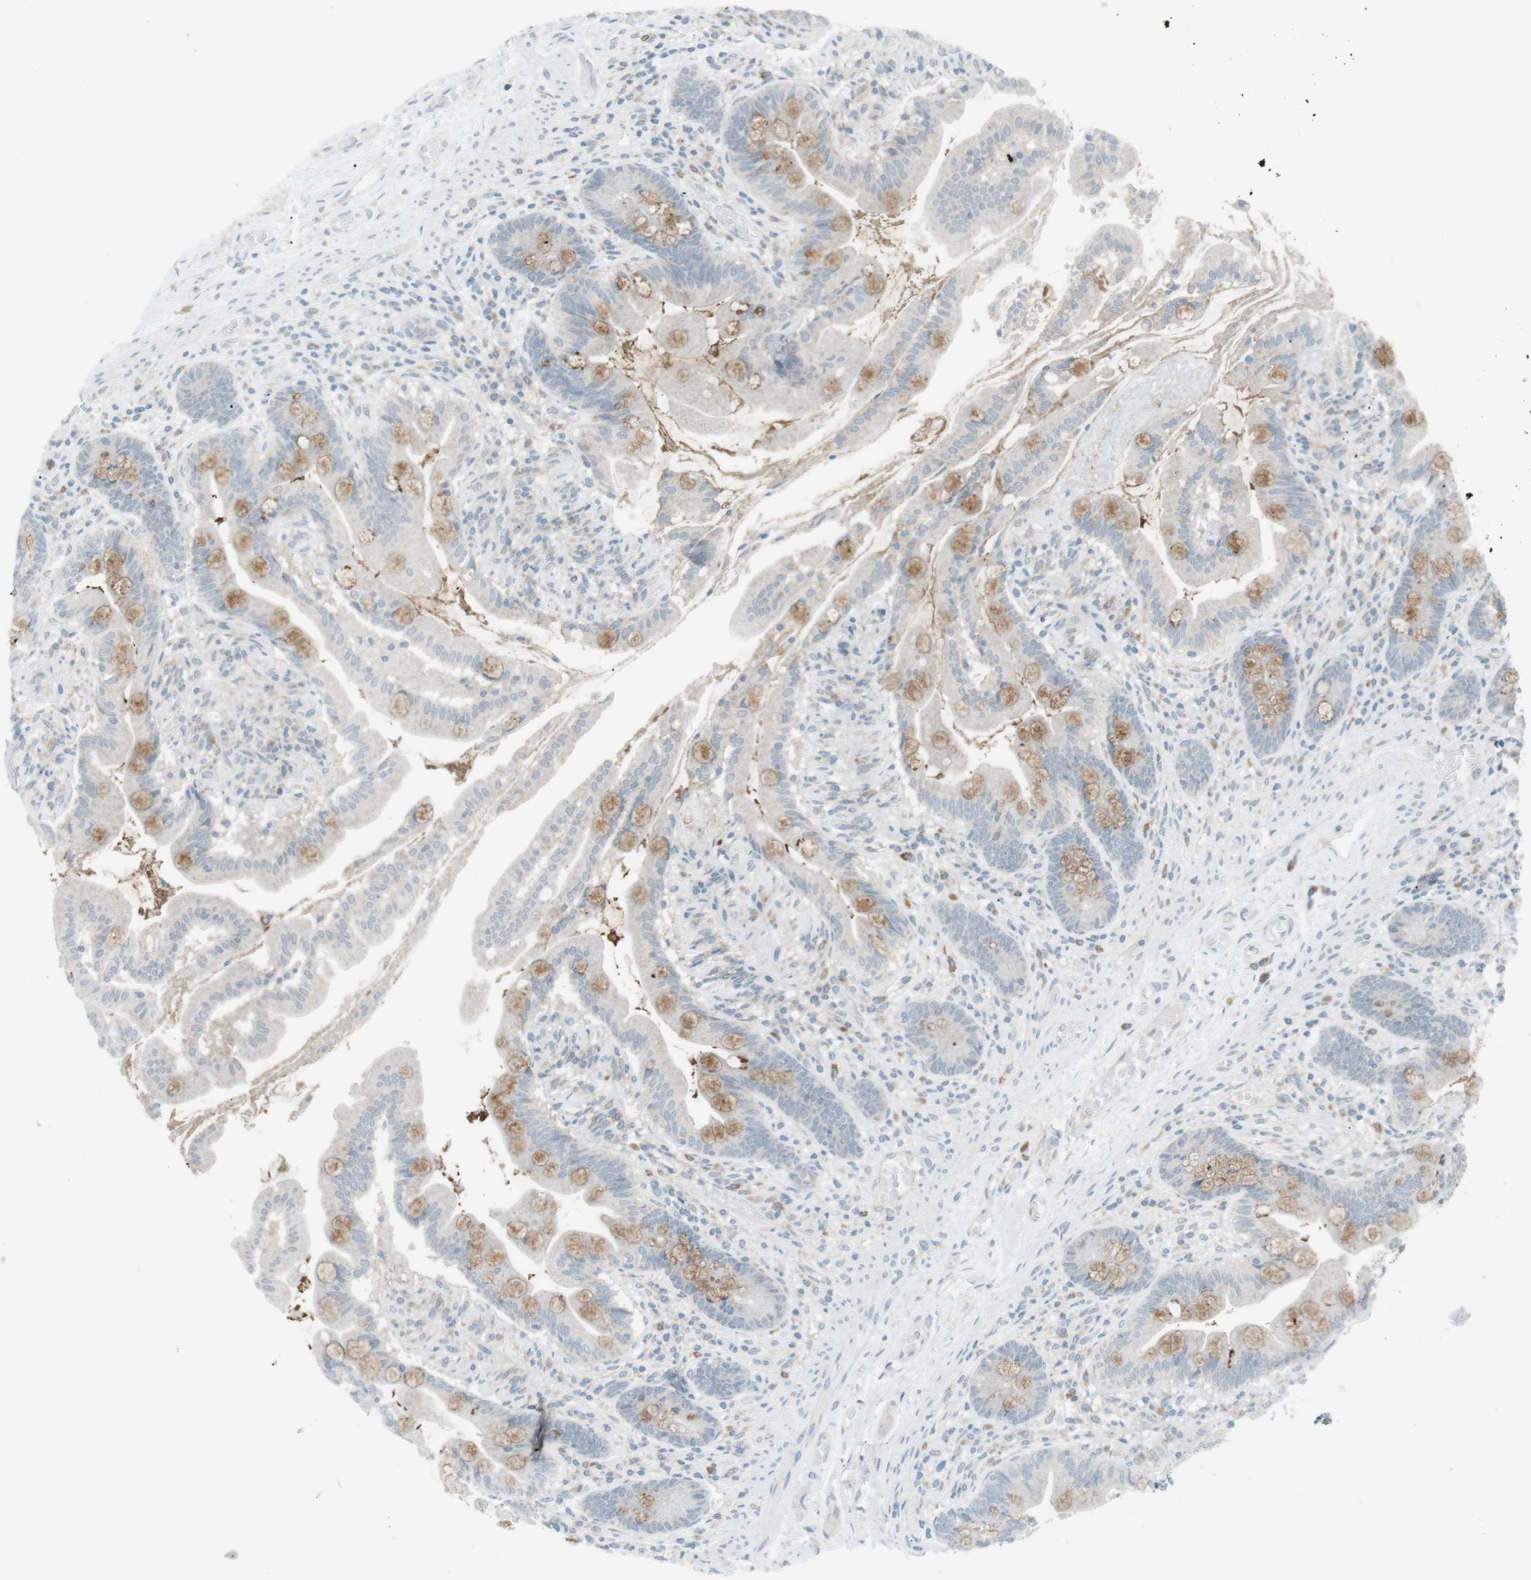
{"staining": {"intensity": "moderate", "quantity": "25%-75%", "location": "cytoplasmic/membranous"}, "tissue": "small intestine", "cell_type": "Glandular cells", "image_type": "normal", "snomed": [{"axis": "morphology", "description": "Normal tissue, NOS"}, {"axis": "topography", "description": "Small intestine"}], "caption": "Human small intestine stained with a brown dye reveals moderate cytoplasmic/membranous positive staining in approximately 25%-75% of glandular cells.", "gene": "FCRLA", "patient": {"sex": "female", "age": 56}}